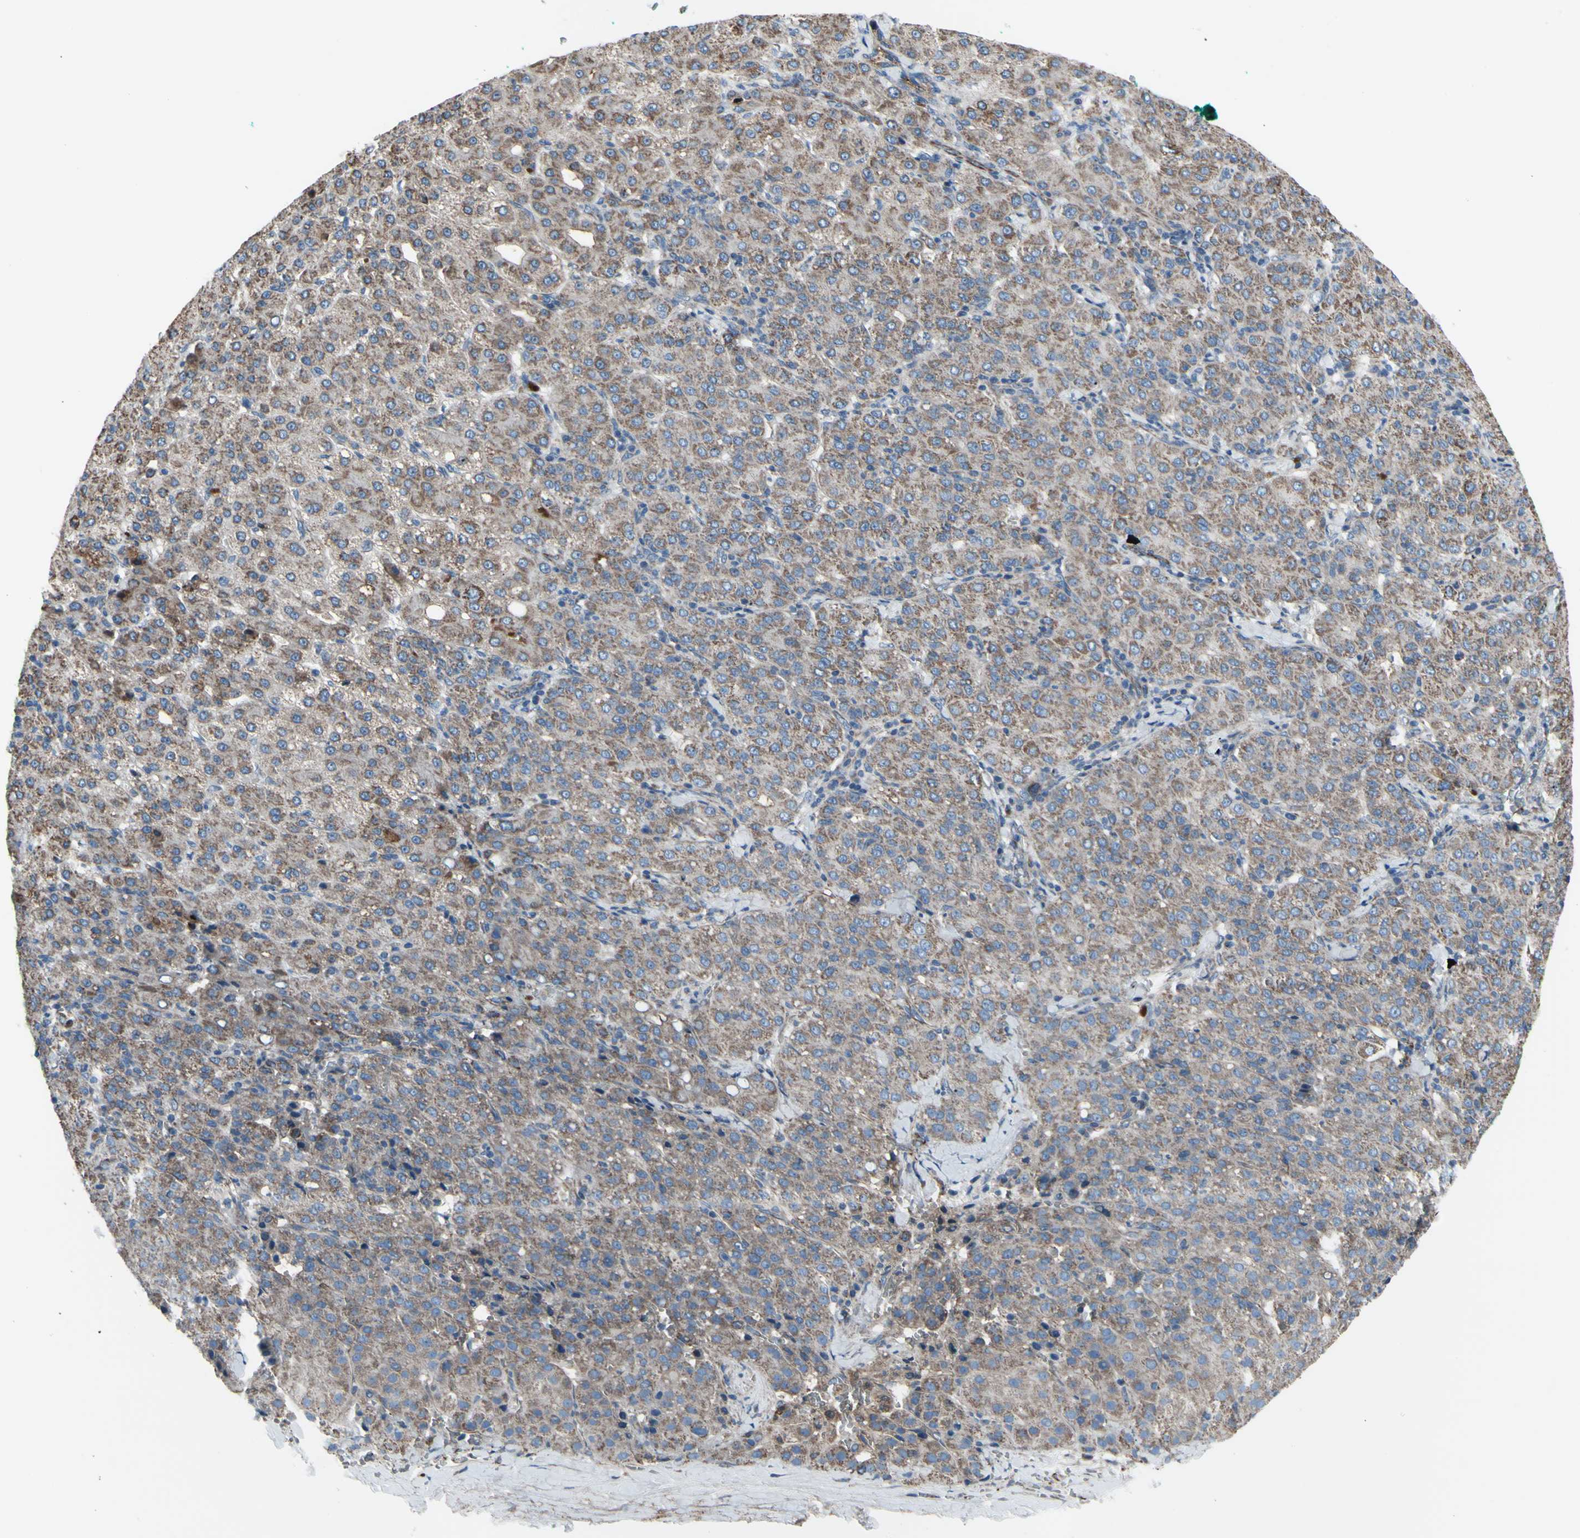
{"staining": {"intensity": "moderate", "quantity": ">75%", "location": "cytoplasmic/membranous"}, "tissue": "liver cancer", "cell_type": "Tumor cells", "image_type": "cancer", "snomed": [{"axis": "morphology", "description": "Carcinoma, Hepatocellular, NOS"}, {"axis": "topography", "description": "Liver"}], "caption": "The photomicrograph reveals immunohistochemical staining of liver cancer (hepatocellular carcinoma). There is moderate cytoplasmic/membranous staining is appreciated in about >75% of tumor cells.", "gene": "EMC7", "patient": {"sex": "male", "age": 65}}